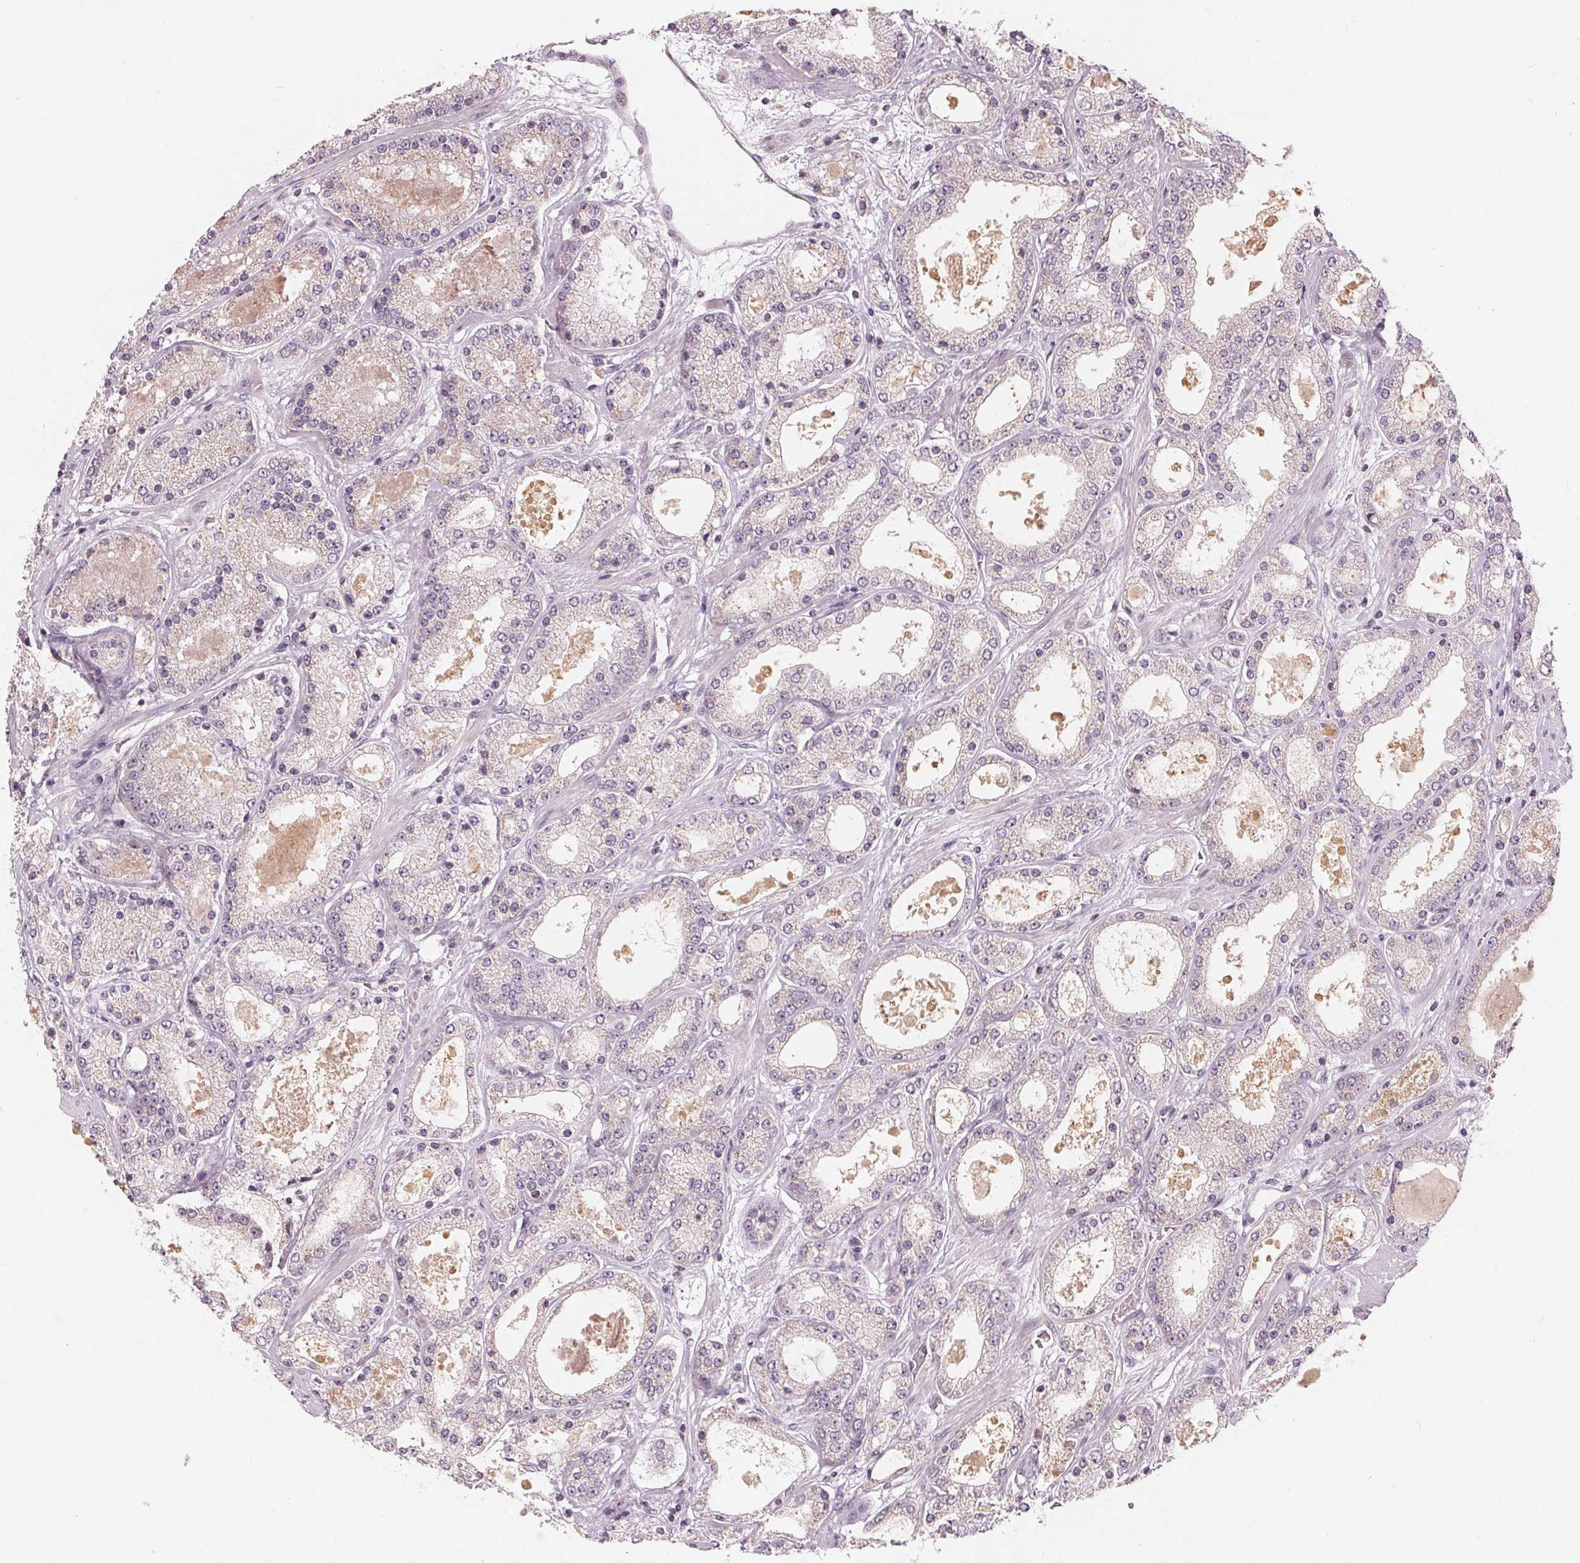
{"staining": {"intensity": "negative", "quantity": "none", "location": "none"}, "tissue": "prostate cancer", "cell_type": "Tumor cells", "image_type": "cancer", "snomed": [{"axis": "morphology", "description": "Adenocarcinoma, High grade"}, {"axis": "topography", "description": "Prostate"}], "caption": "Tumor cells are negative for brown protein staining in prostate cancer.", "gene": "TRIM60", "patient": {"sex": "male", "age": 67}}